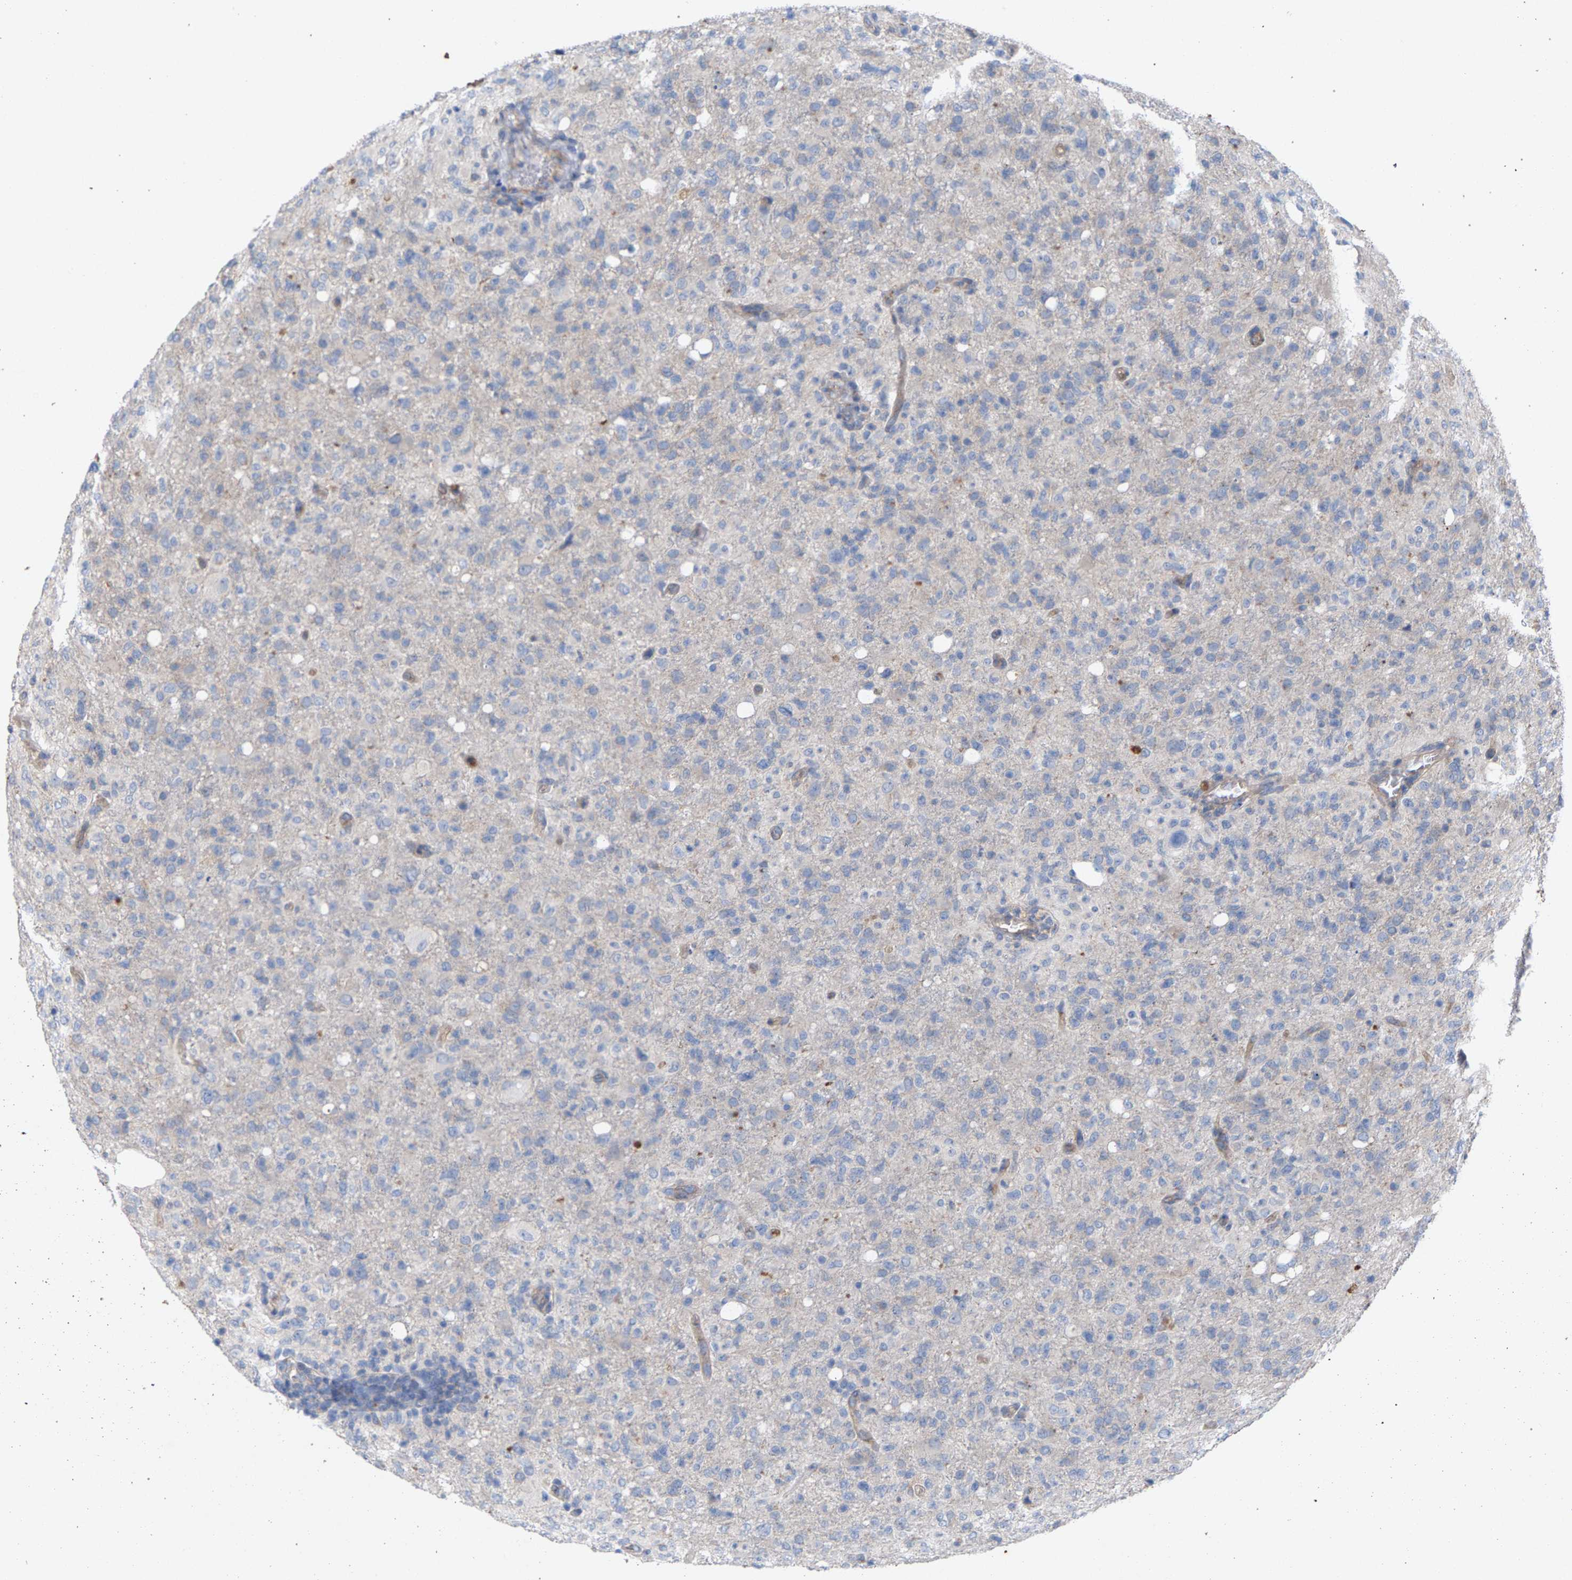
{"staining": {"intensity": "negative", "quantity": "none", "location": "none"}, "tissue": "glioma", "cell_type": "Tumor cells", "image_type": "cancer", "snomed": [{"axis": "morphology", "description": "Glioma, malignant, High grade"}, {"axis": "topography", "description": "Brain"}], "caption": "There is no significant positivity in tumor cells of glioma.", "gene": "MAMDC2", "patient": {"sex": "female", "age": 57}}